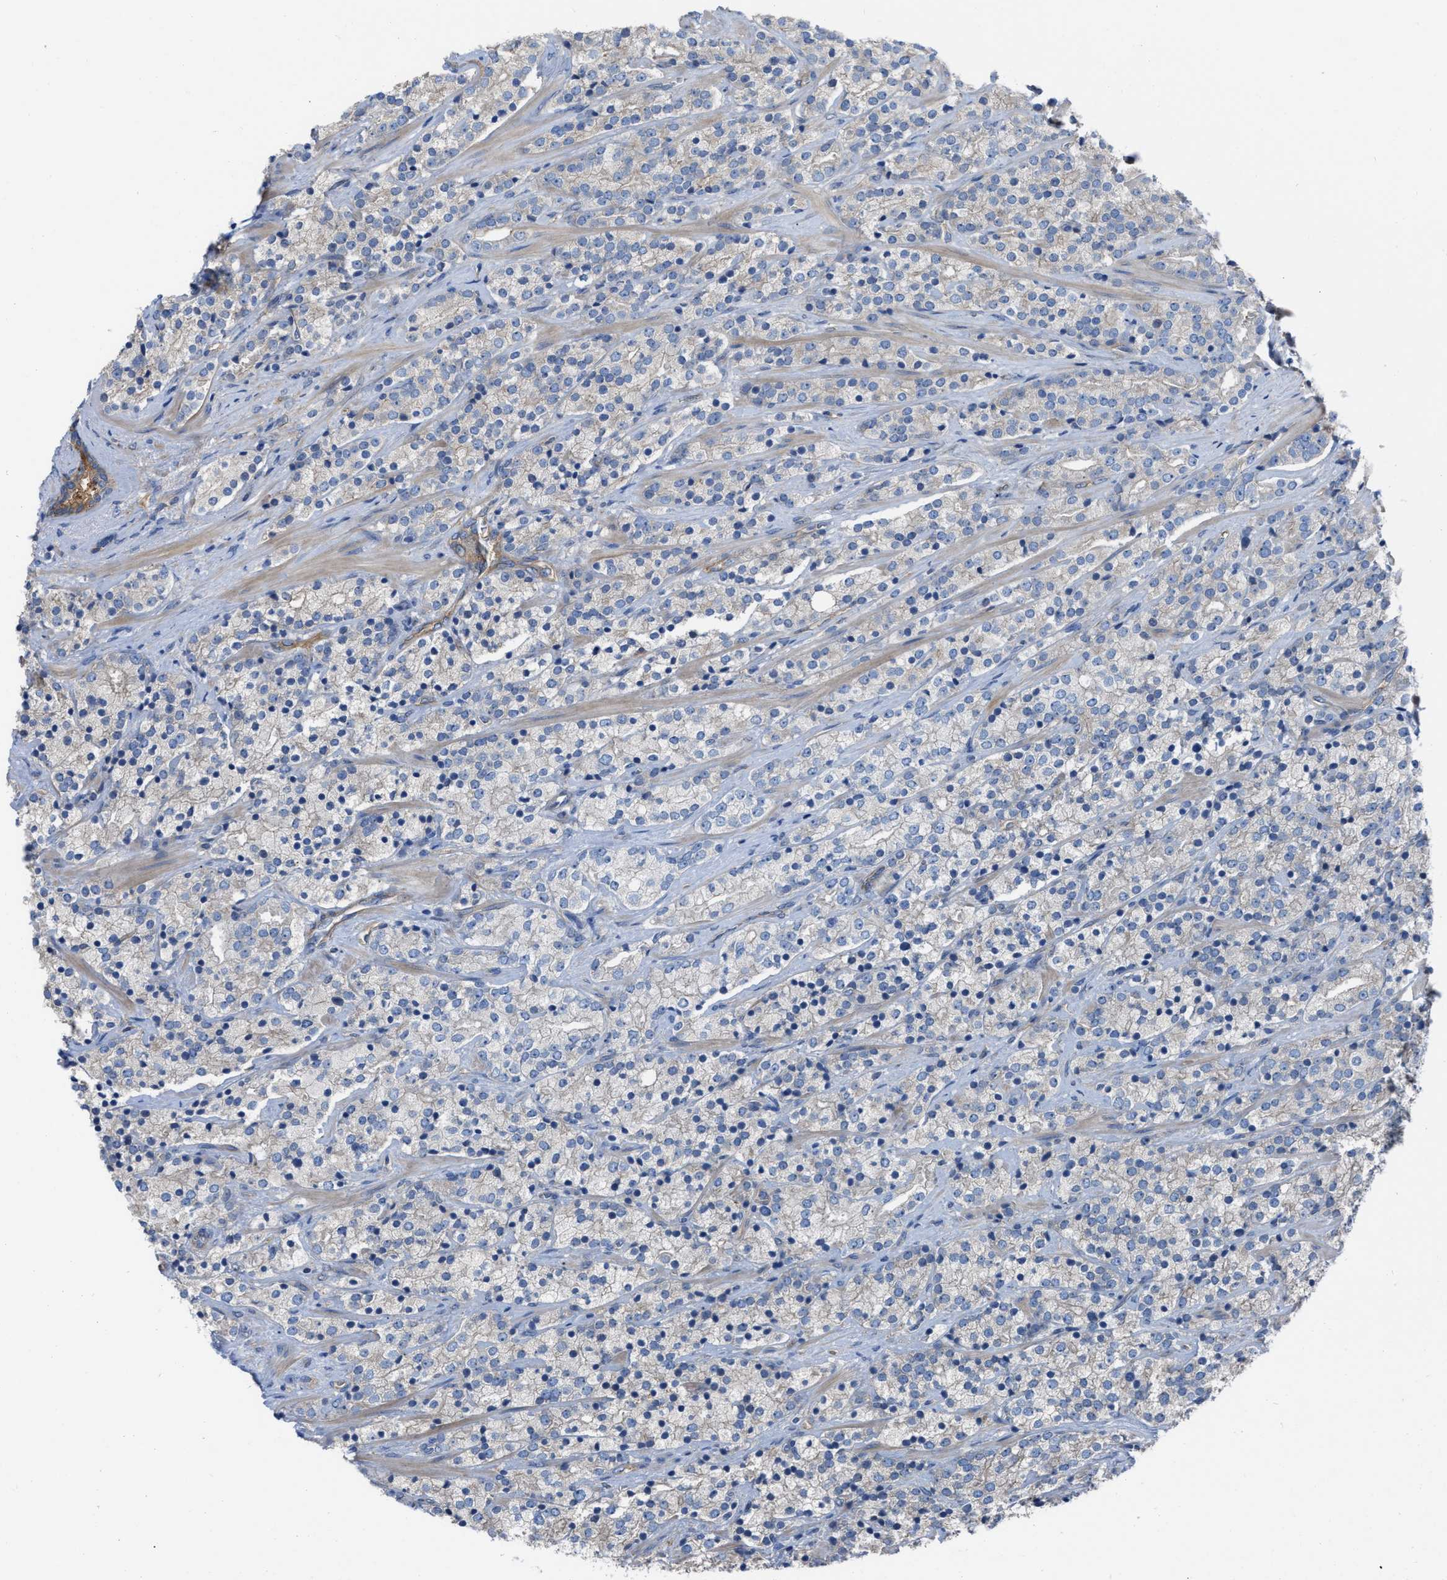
{"staining": {"intensity": "negative", "quantity": "none", "location": "none"}, "tissue": "prostate cancer", "cell_type": "Tumor cells", "image_type": "cancer", "snomed": [{"axis": "morphology", "description": "Adenocarcinoma, High grade"}, {"axis": "topography", "description": "Prostate"}], "caption": "Protein analysis of prostate cancer (adenocarcinoma (high-grade)) exhibits no significant staining in tumor cells.", "gene": "TRIOBP", "patient": {"sex": "male", "age": 71}}